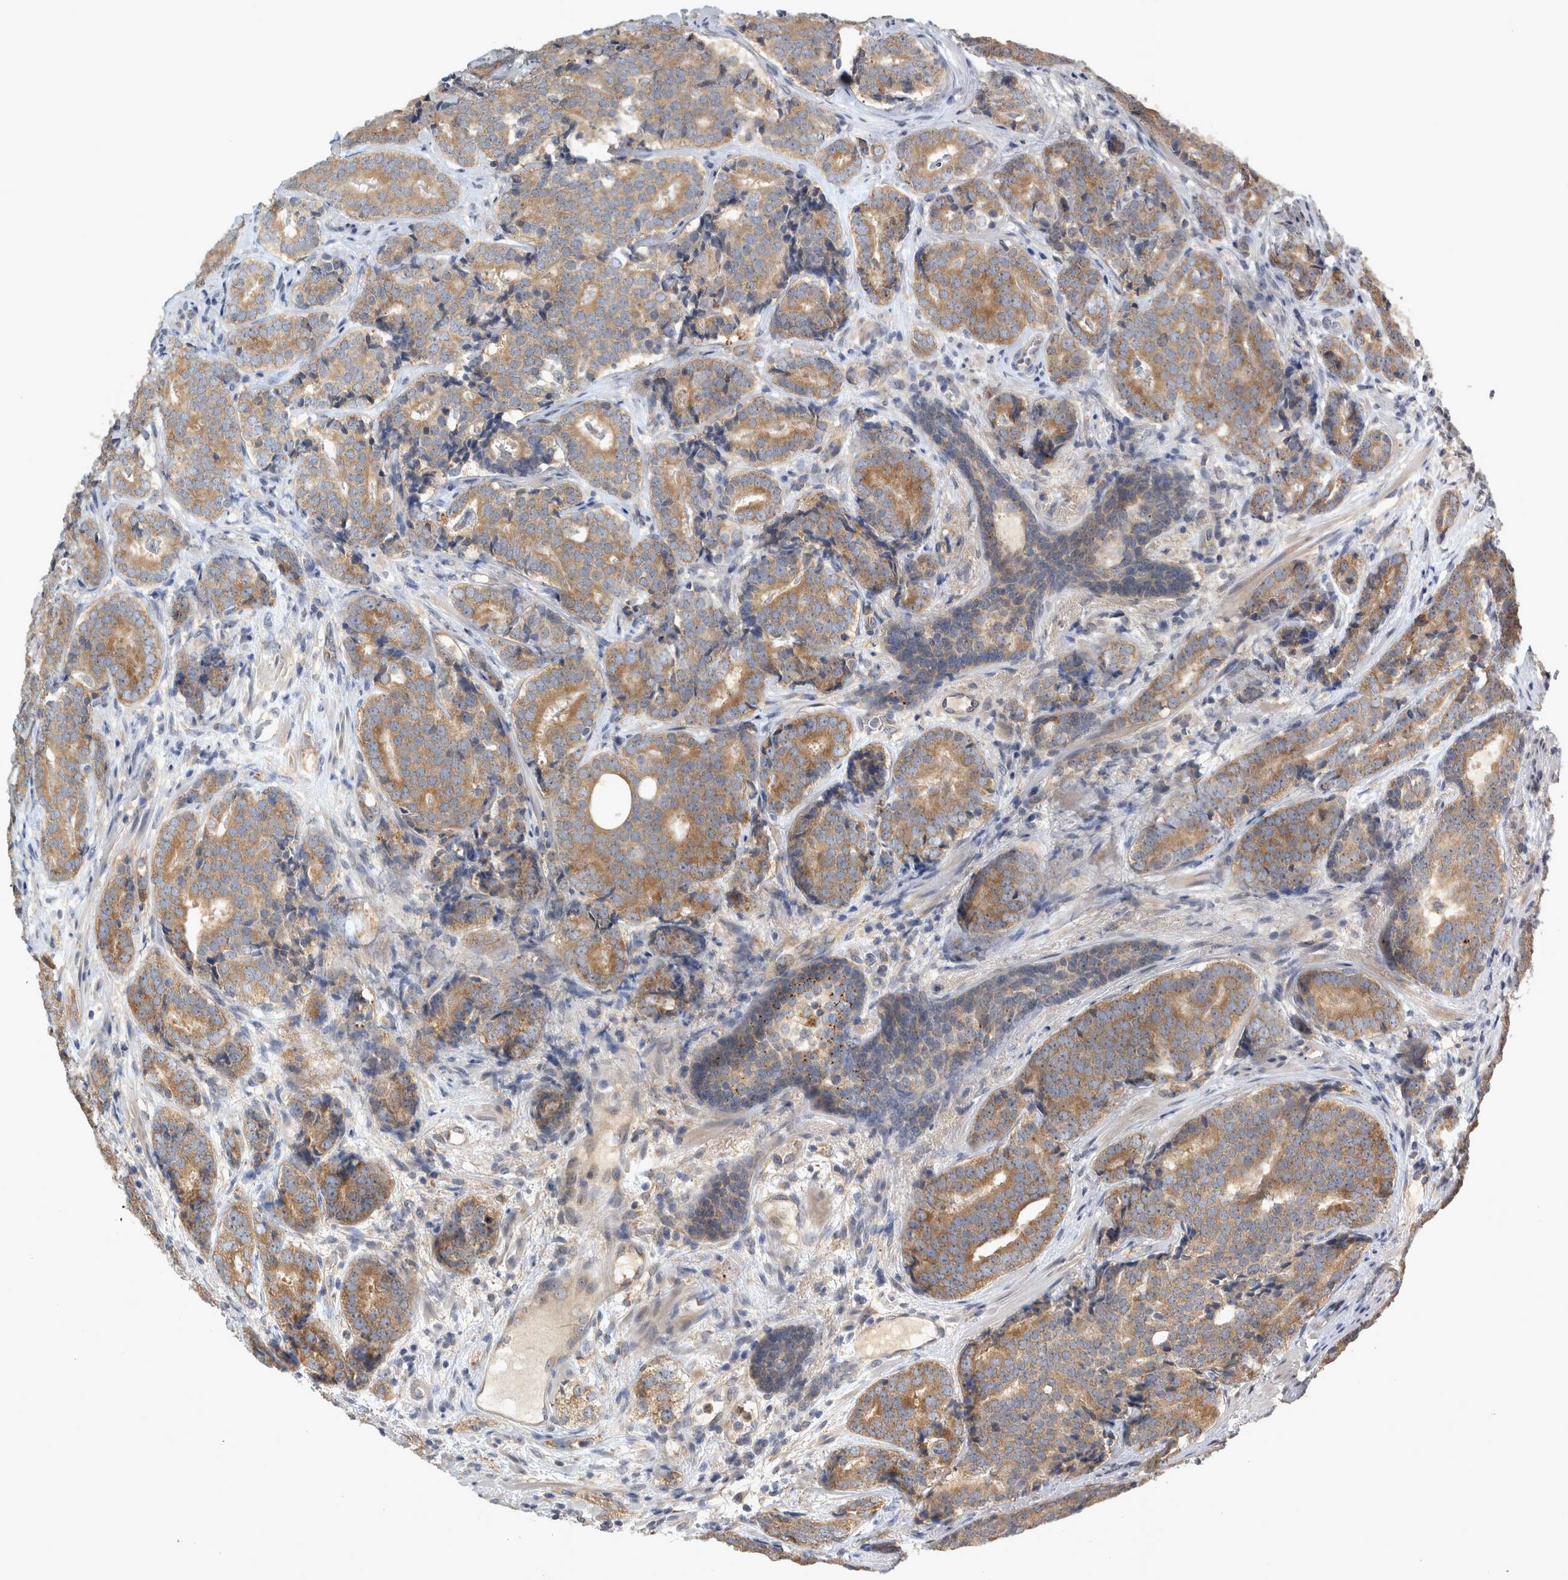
{"staining": {"intensity": "moderate", "quantity": ">75%", "location": "cytoplasmic/membranous"}, "tissue": "prostate cancer", "cell_type": "Tumor cells", "image_type": "cancer", "snomed": [{"axis": "morphology", "description": "Adenocarcinoma, High grade"}, {"axis": "topography", "description": "Prostate"}], "caption": "Human prostate cancer stained with a protein marker exhibits moderate staining in tumor cells.", "gene": "TRMT61B", "patient": {"sex": "male", "age": 56}}